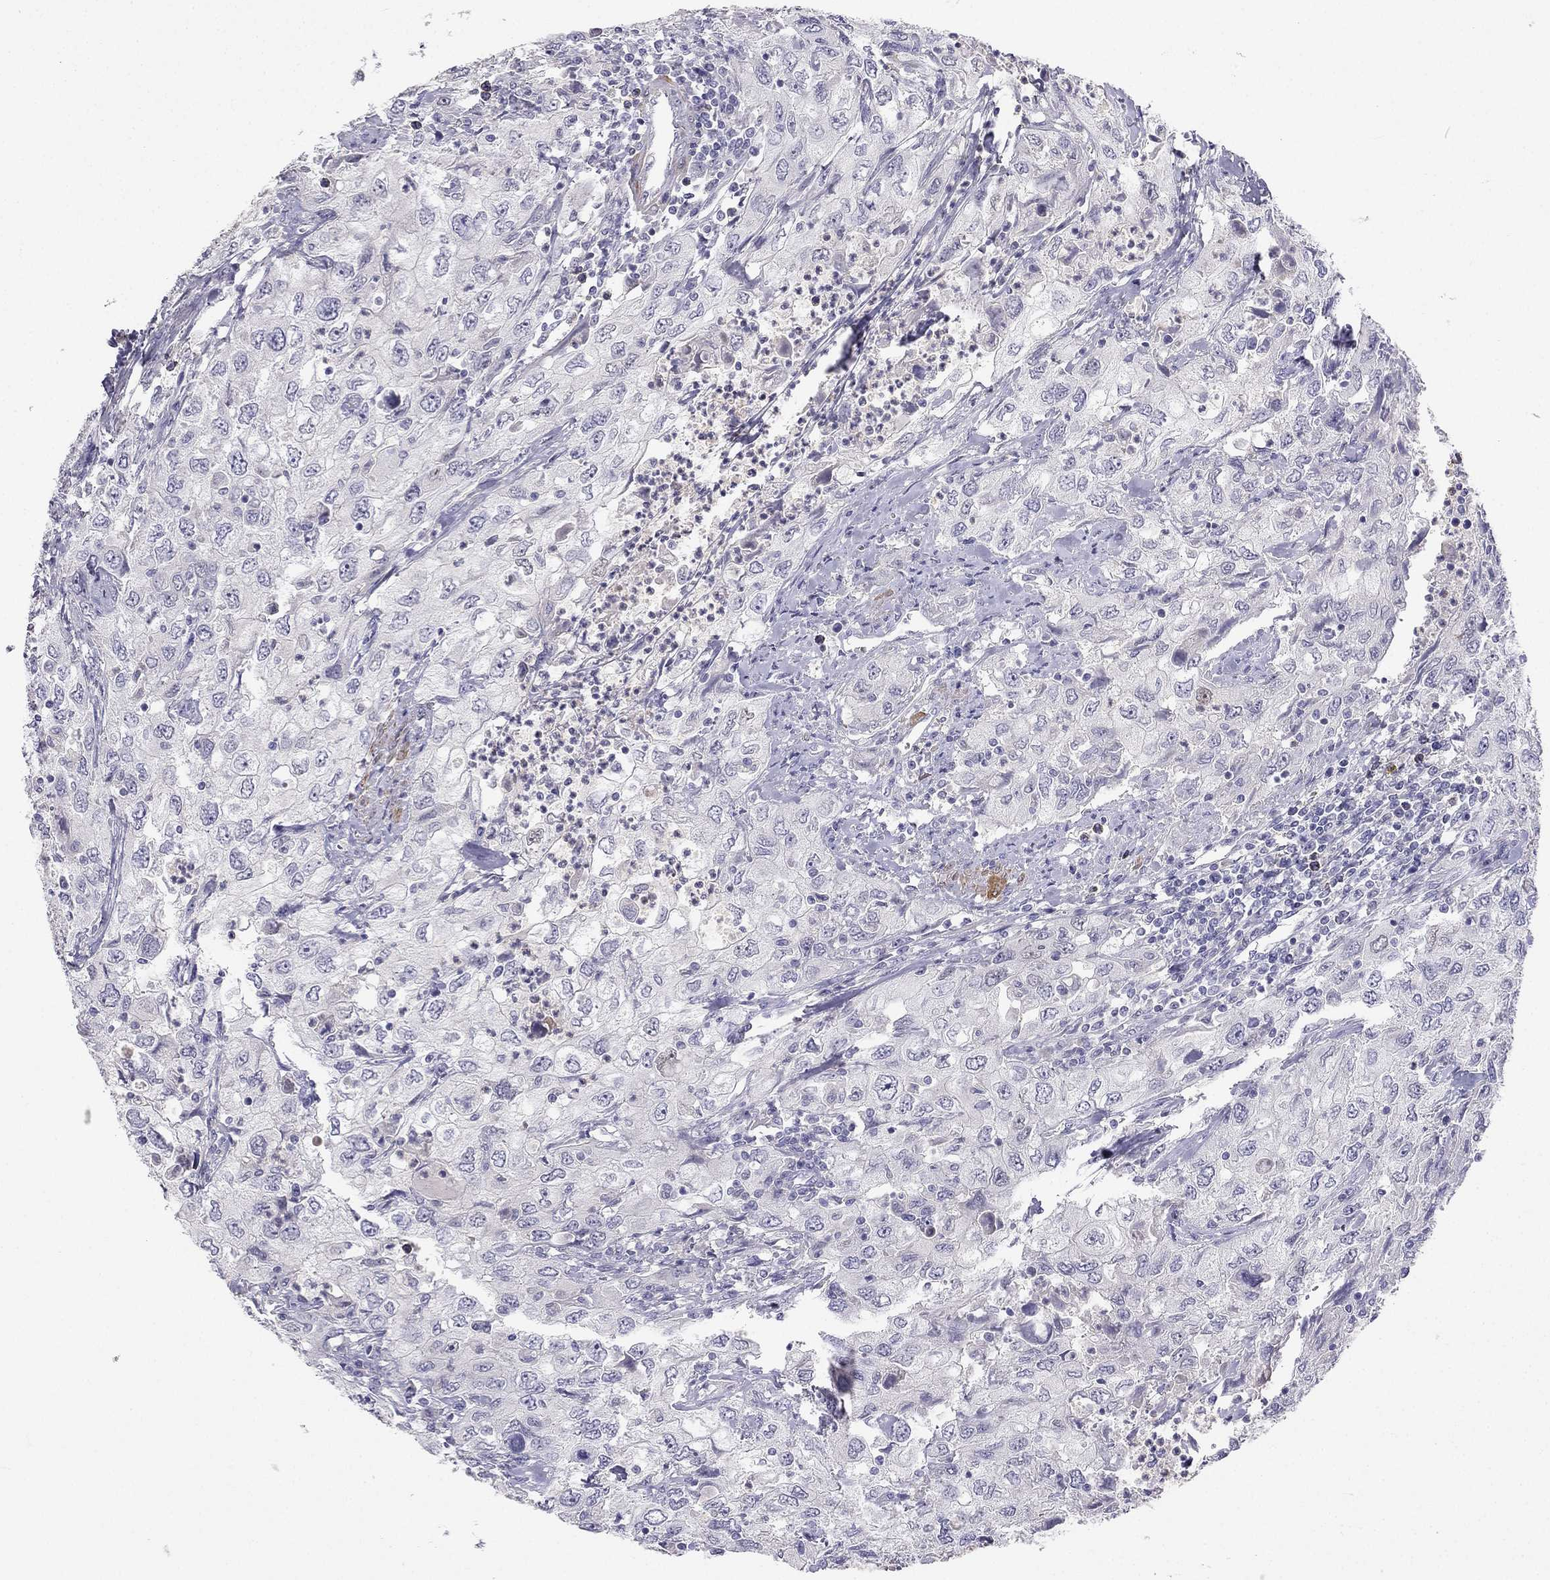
{"staining": {"intensity": "negative", "quantity": "none", "location": "none"}, "tissue": "urothelial cancer", "cell_type": "Tumor cells", "image_type": "cancer", "snomed": [{"axis": "morphology", "description": "Urothelial carcinoma, High grade"}, {"axis": "topography", "description": "Urinary bladder"}], "caption": "High power microscopy photomicrograph of an immunohistochemistry image of high-grade urothelial carcinoma, revealing no significant positivity in tumor cells.", "gene": "C16orf89", "patient": {"sex": "male", "age": 76}}